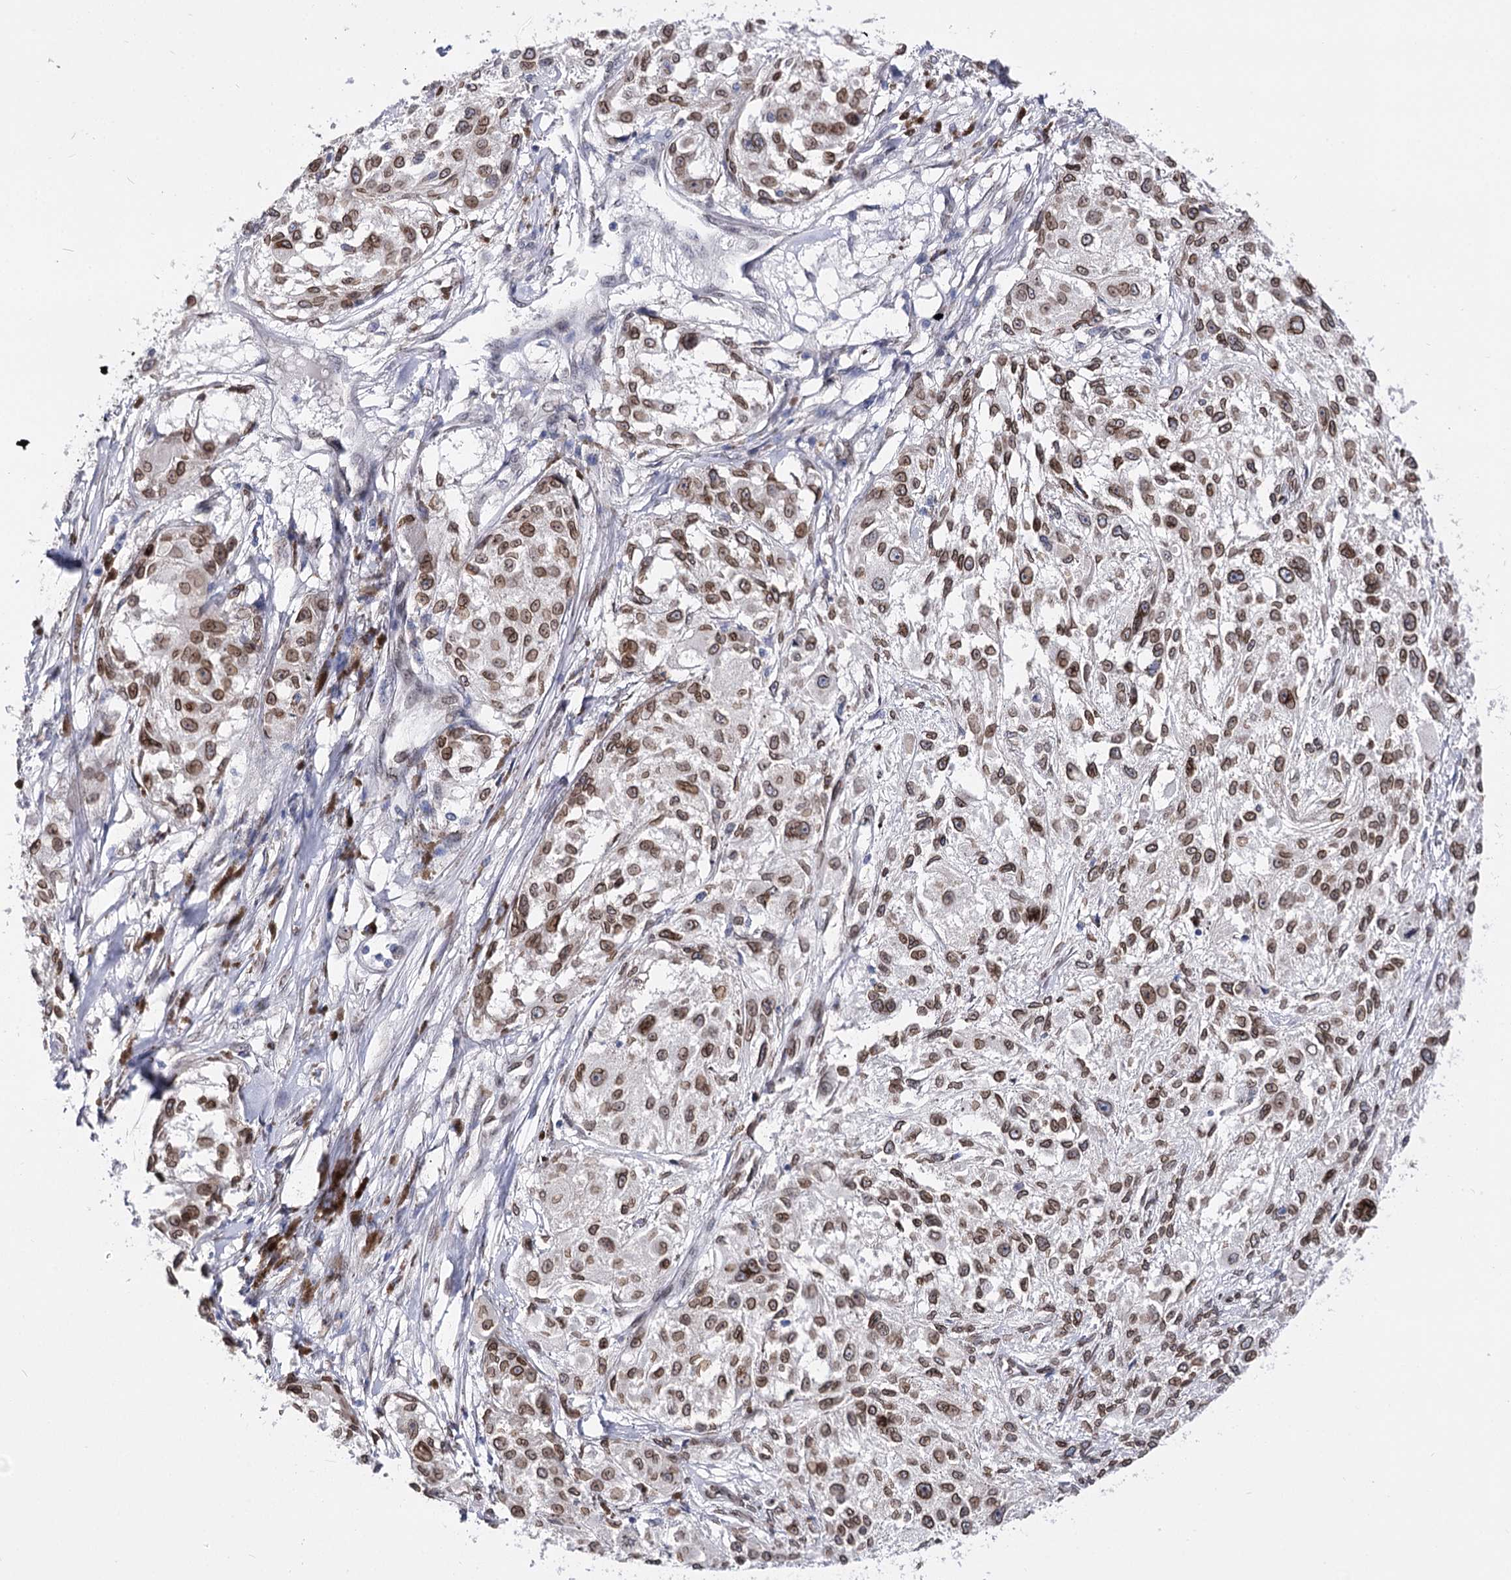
{"staining": {"intensity": "moderate", "quantity": ">75%", "location": "cytoplasmic/membranous,nuclear"}, "tissue": "melanoma", "cell_type": "Tumor cells", "image_type": "cancer", "snomed": [{"axis": "morphology", "description": "Necrosis, NOS"}, {"axis": "morphology", "description": "Malignant melanoma, NOS"}, {"axis": "topography", "description": "Skin"}], "caption": "Moderate cytoplasmic/membranous and nuclear staining is present in approximately >75% of tumor cells in melanoma.", "gene": "TMEM201", "patient": {"sex": "female", "age": 87}}